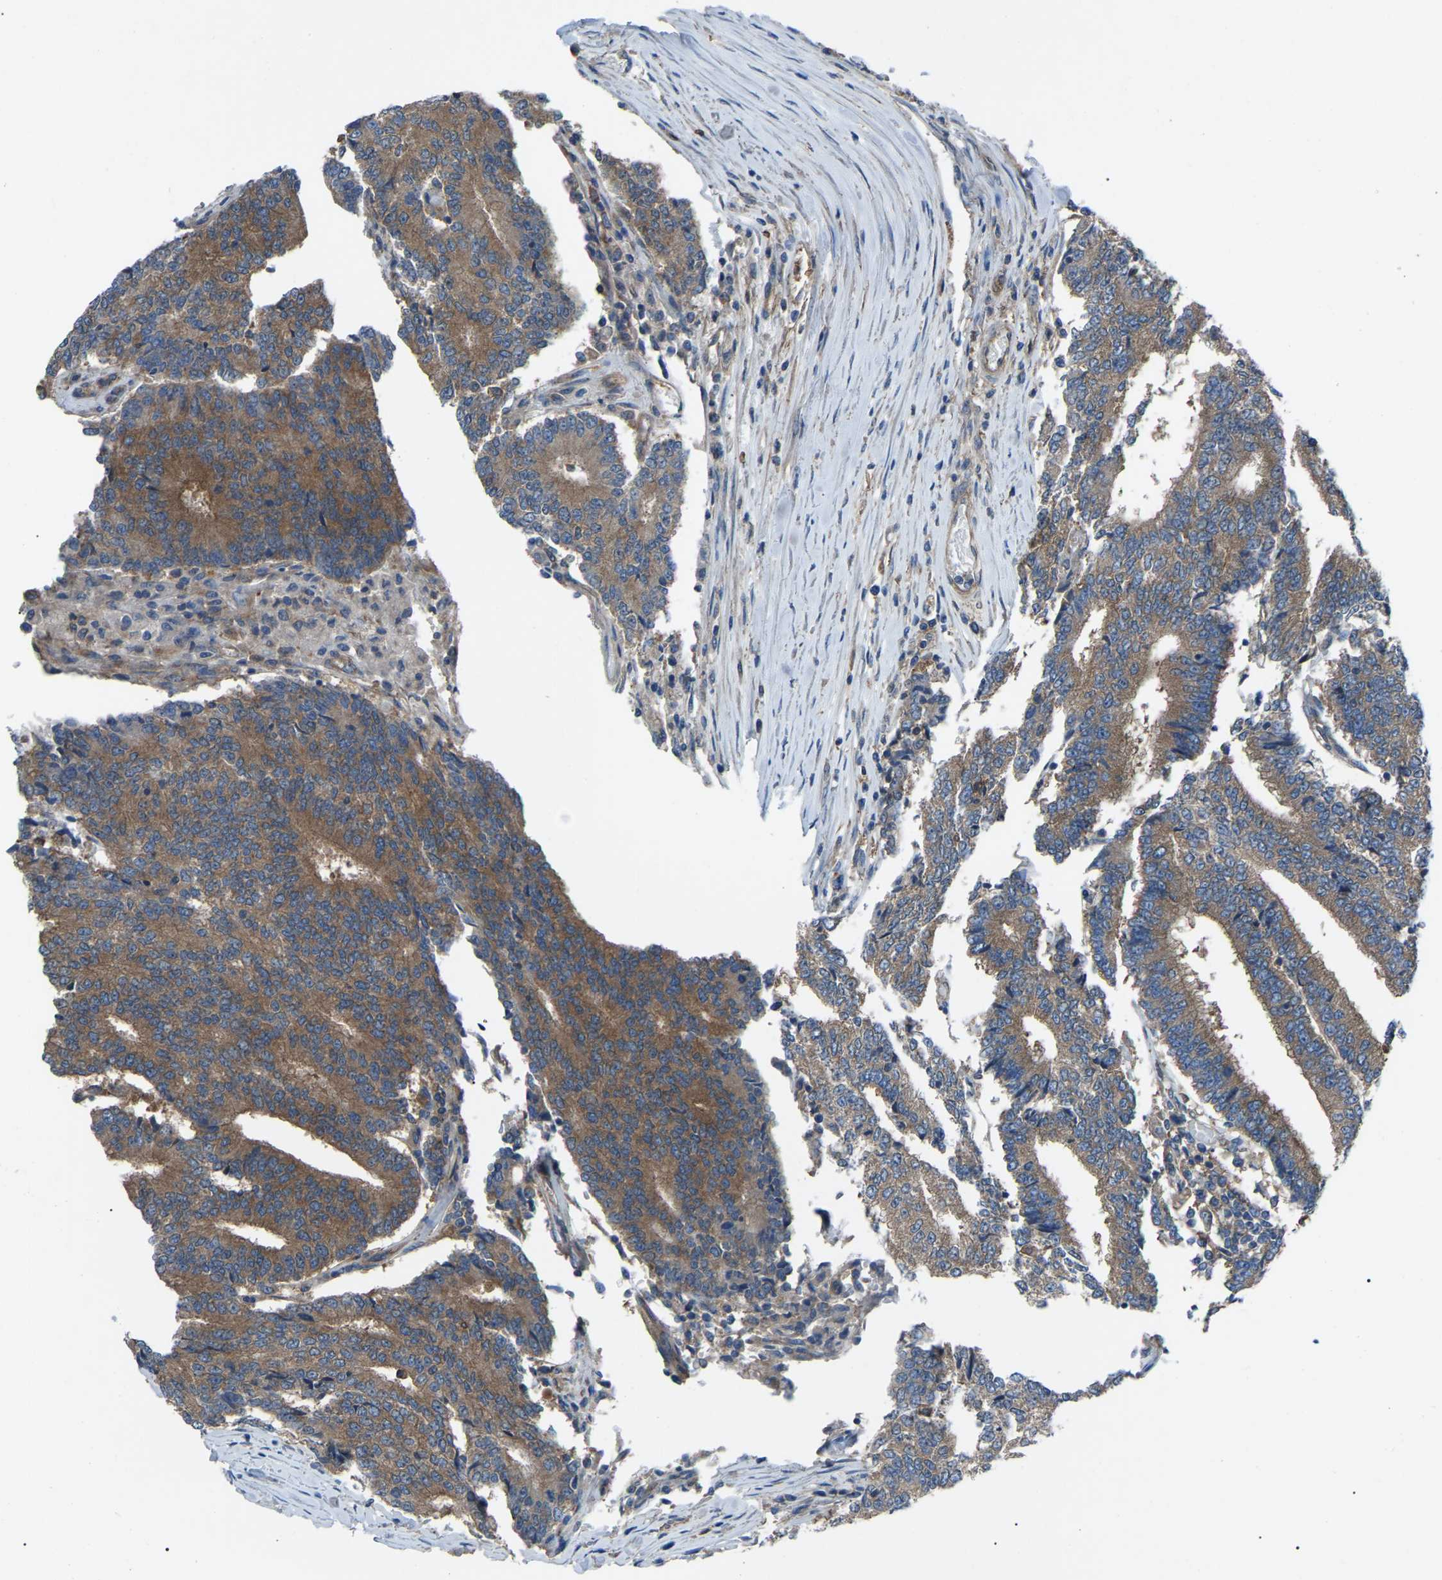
{"staining": {"intensity": "strong", "quantity": ">75%", "location": "cytoplasmic/membranous"}, "tissue": "prostate cancer", "cell_type": "Tumor cells", "image_type": "cancer", "snomed": [{"axis": "morphology", "description": "Normal tissue, NOS"}, {"axis": "morphology", "description": "Adenocarcinoma, High grade"}, {"axis": "topography", "description": "Prostate"}, {"axis": "topography", "description": "Seminal veicle"}], "caption": "IHC staining of prostate cancer (adenocarcinoma (high-grade)), which exhibits high levels of strong cytoplasmic/membranous expression in about >75% of tumor cells indicating strong cytoplasmic/membranous protein positivity. The staining was performed using DAB (3,3'-diaminobenzidine) (brown) for protein detection and nuclei were counterstained in hematoxylin (blue).", "gene": "AIMP1", "patient": {"sex": "male", "age": 55}}